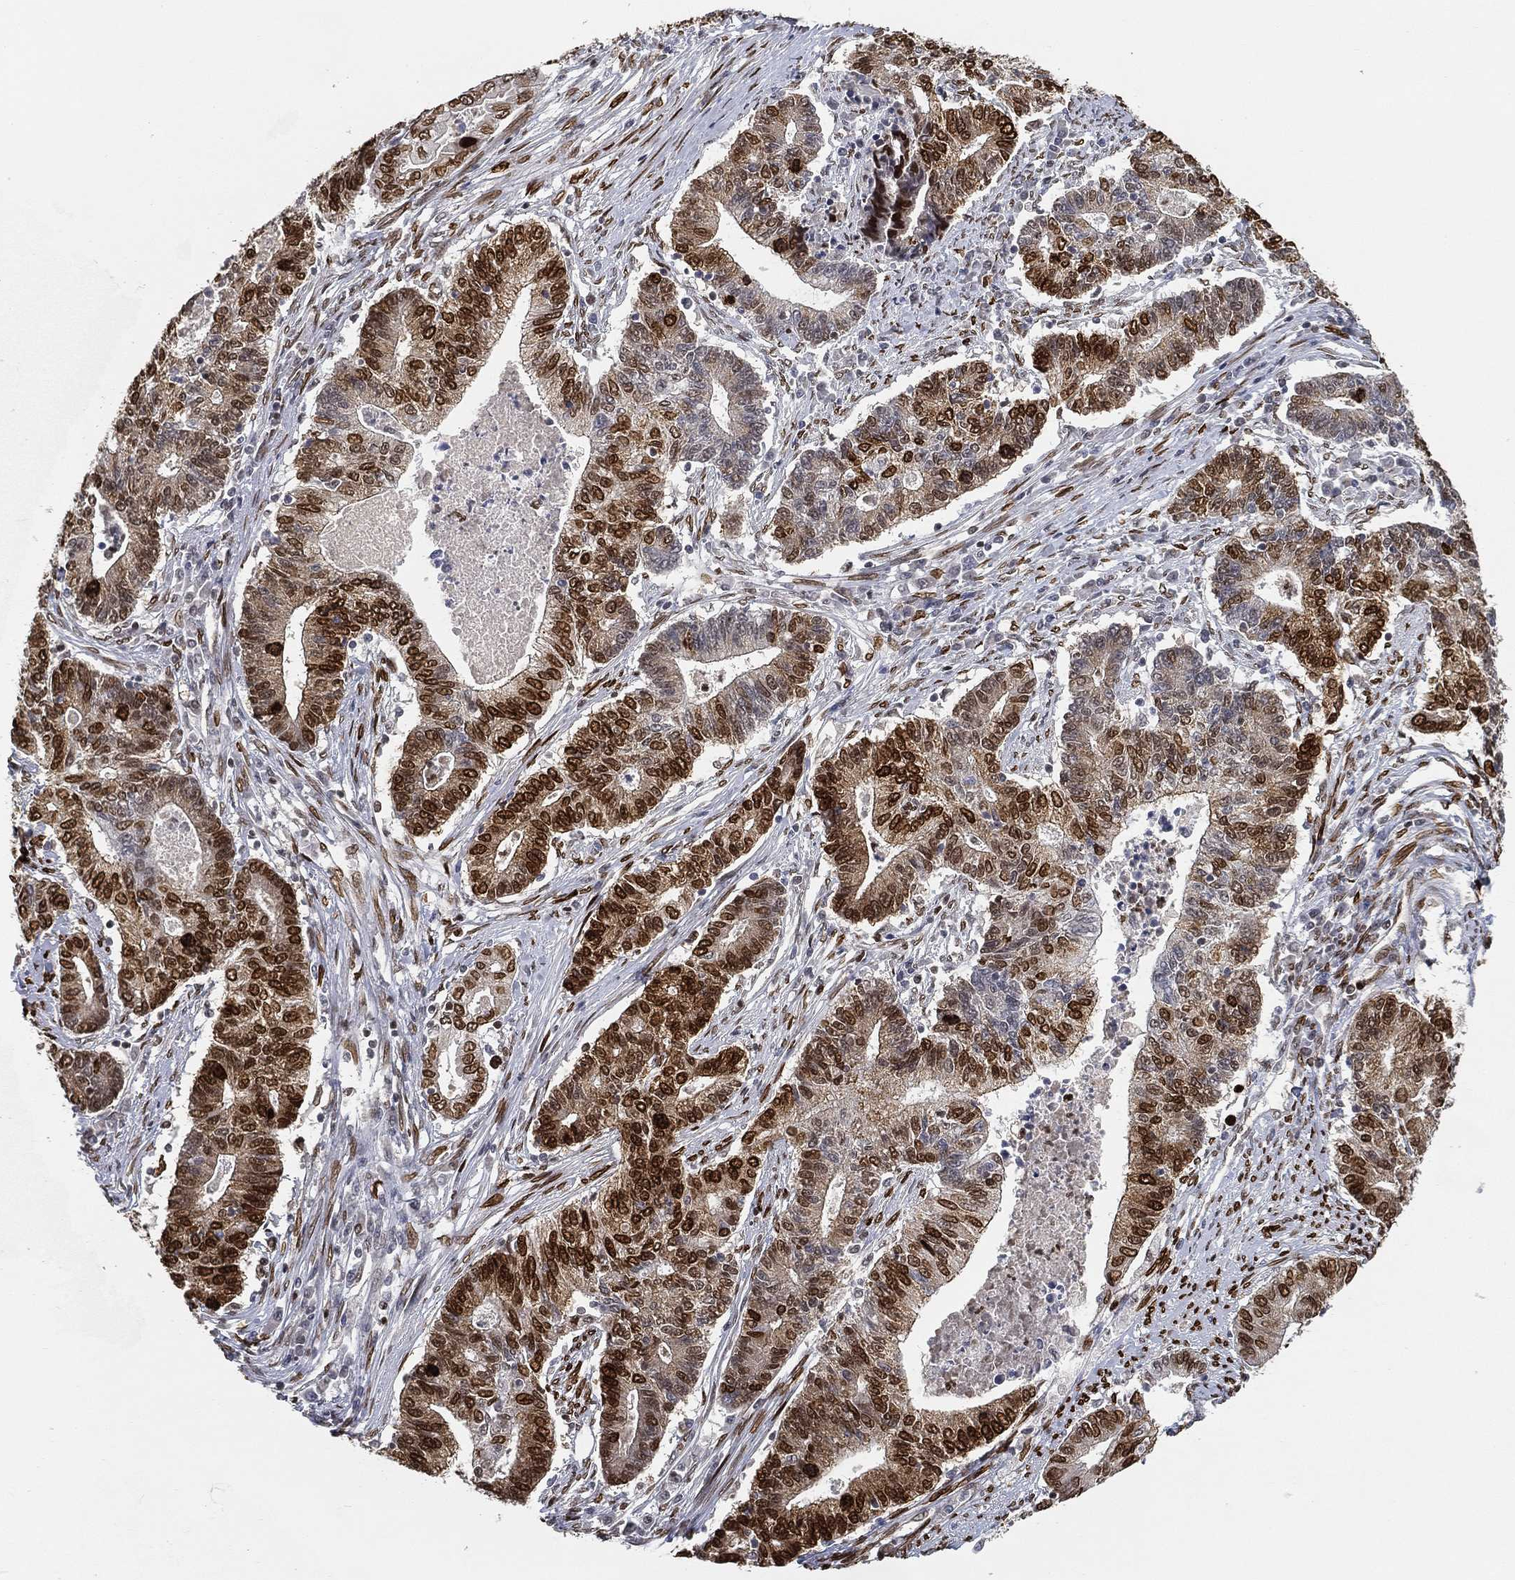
{"staining": {"intensity": "strong", "quantity": "25%-75%", "location": "nuclear"}, "tissue": "endometrial cancer", "cell_type": "Tumor cells", "image_type": "cancer", "snomed": [{"axis": "morphology", "description": "Adenocarcinoma, NOS"}, {"axis": "topography", "description": "Uterus"}, {"axis": "topography", "description": "Endometrium"}], "caption": "DAB immunohistochemical staining of adenocarcinoma (endometrial) exhibits strong nuclear protein positivity in approximately 25%-75% of tumor cells. (Stains: DAB in brown, nuclei in blue, Microscopy: brightfield microscopy at high magnification).", "gene": "LMNB1", "patient": {"sex": "female", "age": 54}}